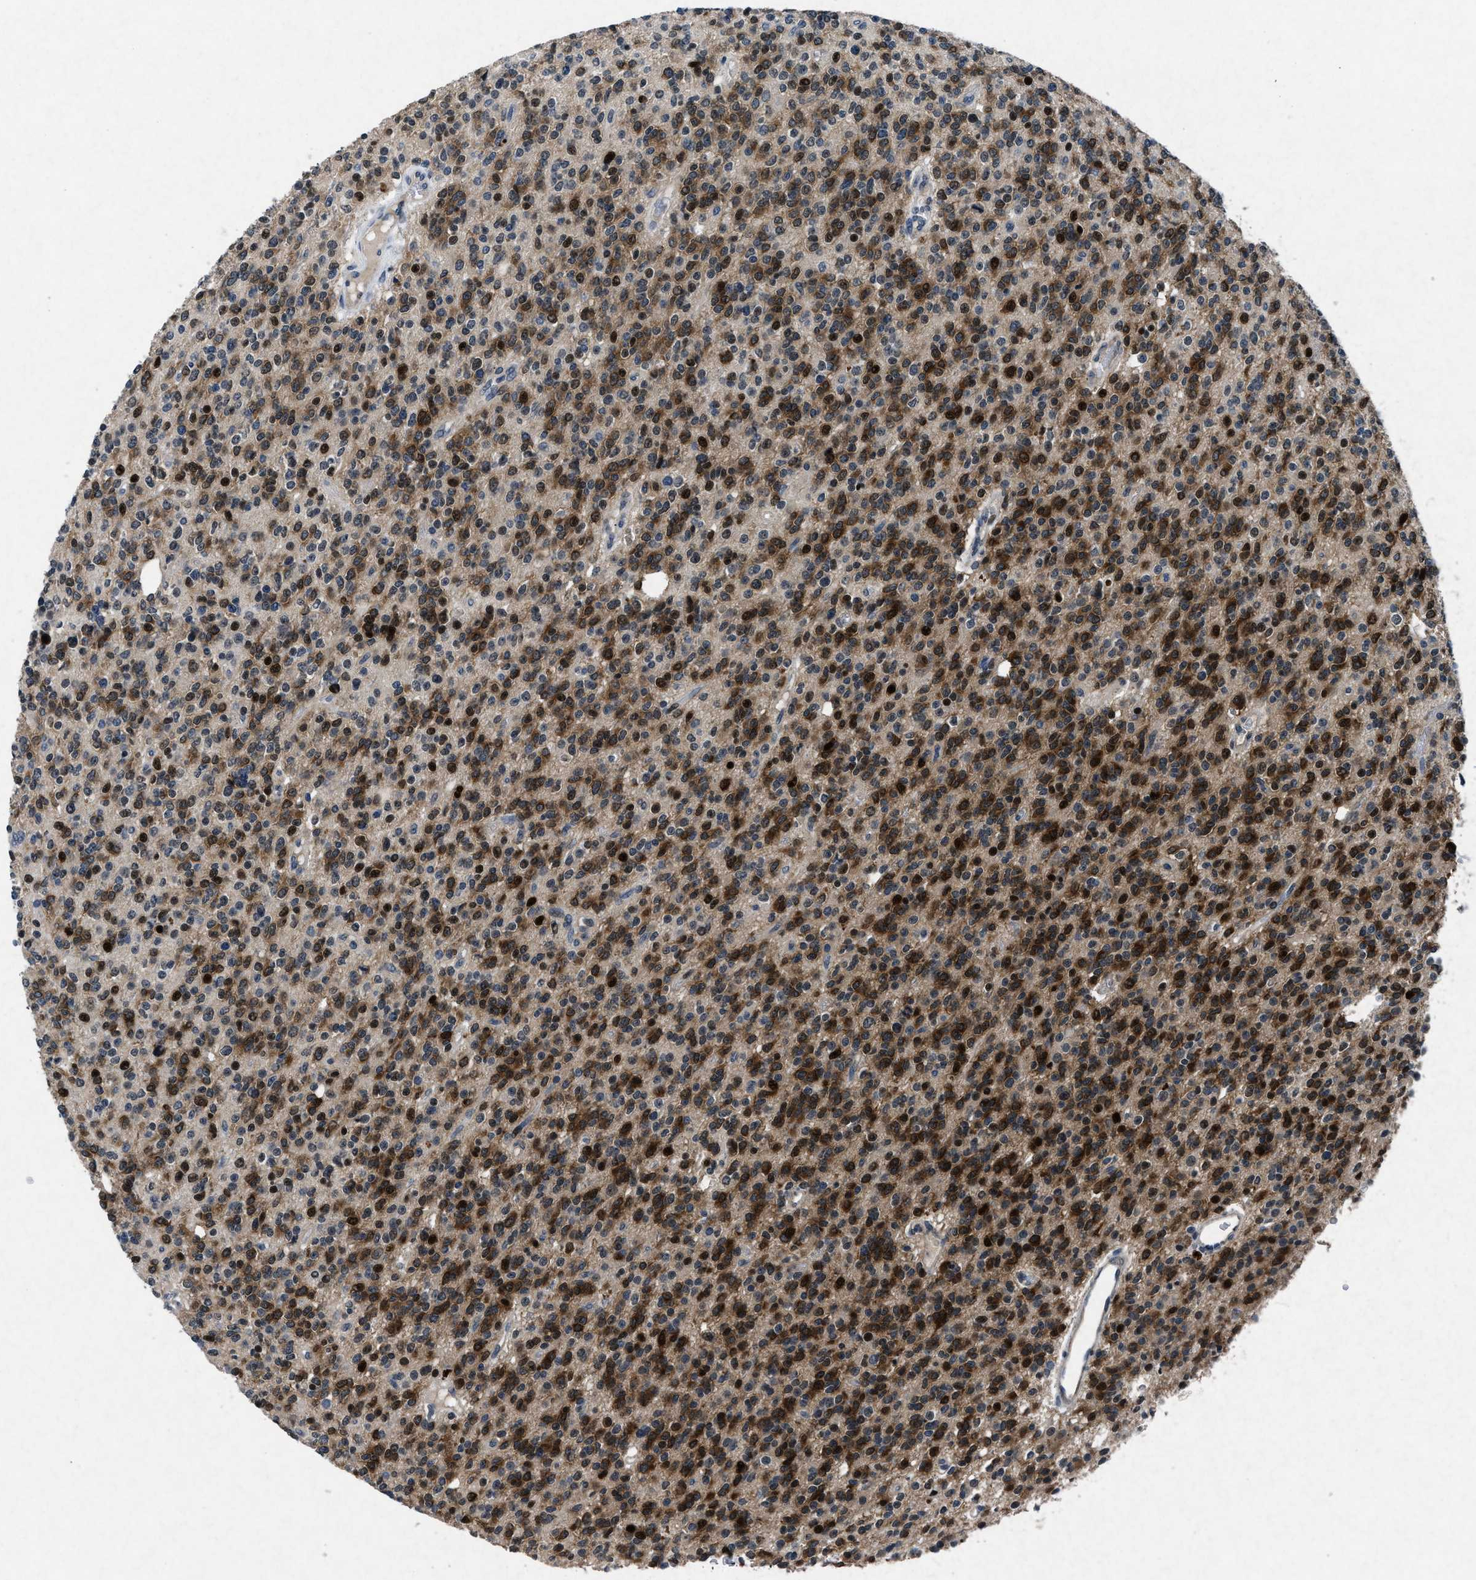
{"staining": {"intensity": "strong", "quantity": ">75%", "location": "cytoplasmic/membranous"}, "tissue": "glioma", "cell_type": "Tumor cells", "image_type": "cancer", "snomed": [{"axis": "morphology", "description": "Glioma, malignant, High grade"}, {"axis": "topography", "description": "Brain"}], "caption": "Immunohistochemistry (IHC) micrograph of human malignant high-grade glioma stained for a protein (brown), which demonstrates high levels of strong cytoplasmic/membranous positivity in about >75% of tumor cells.", "gene": "PHLDA1", "patient": {"sex": "male", "age": 34}}